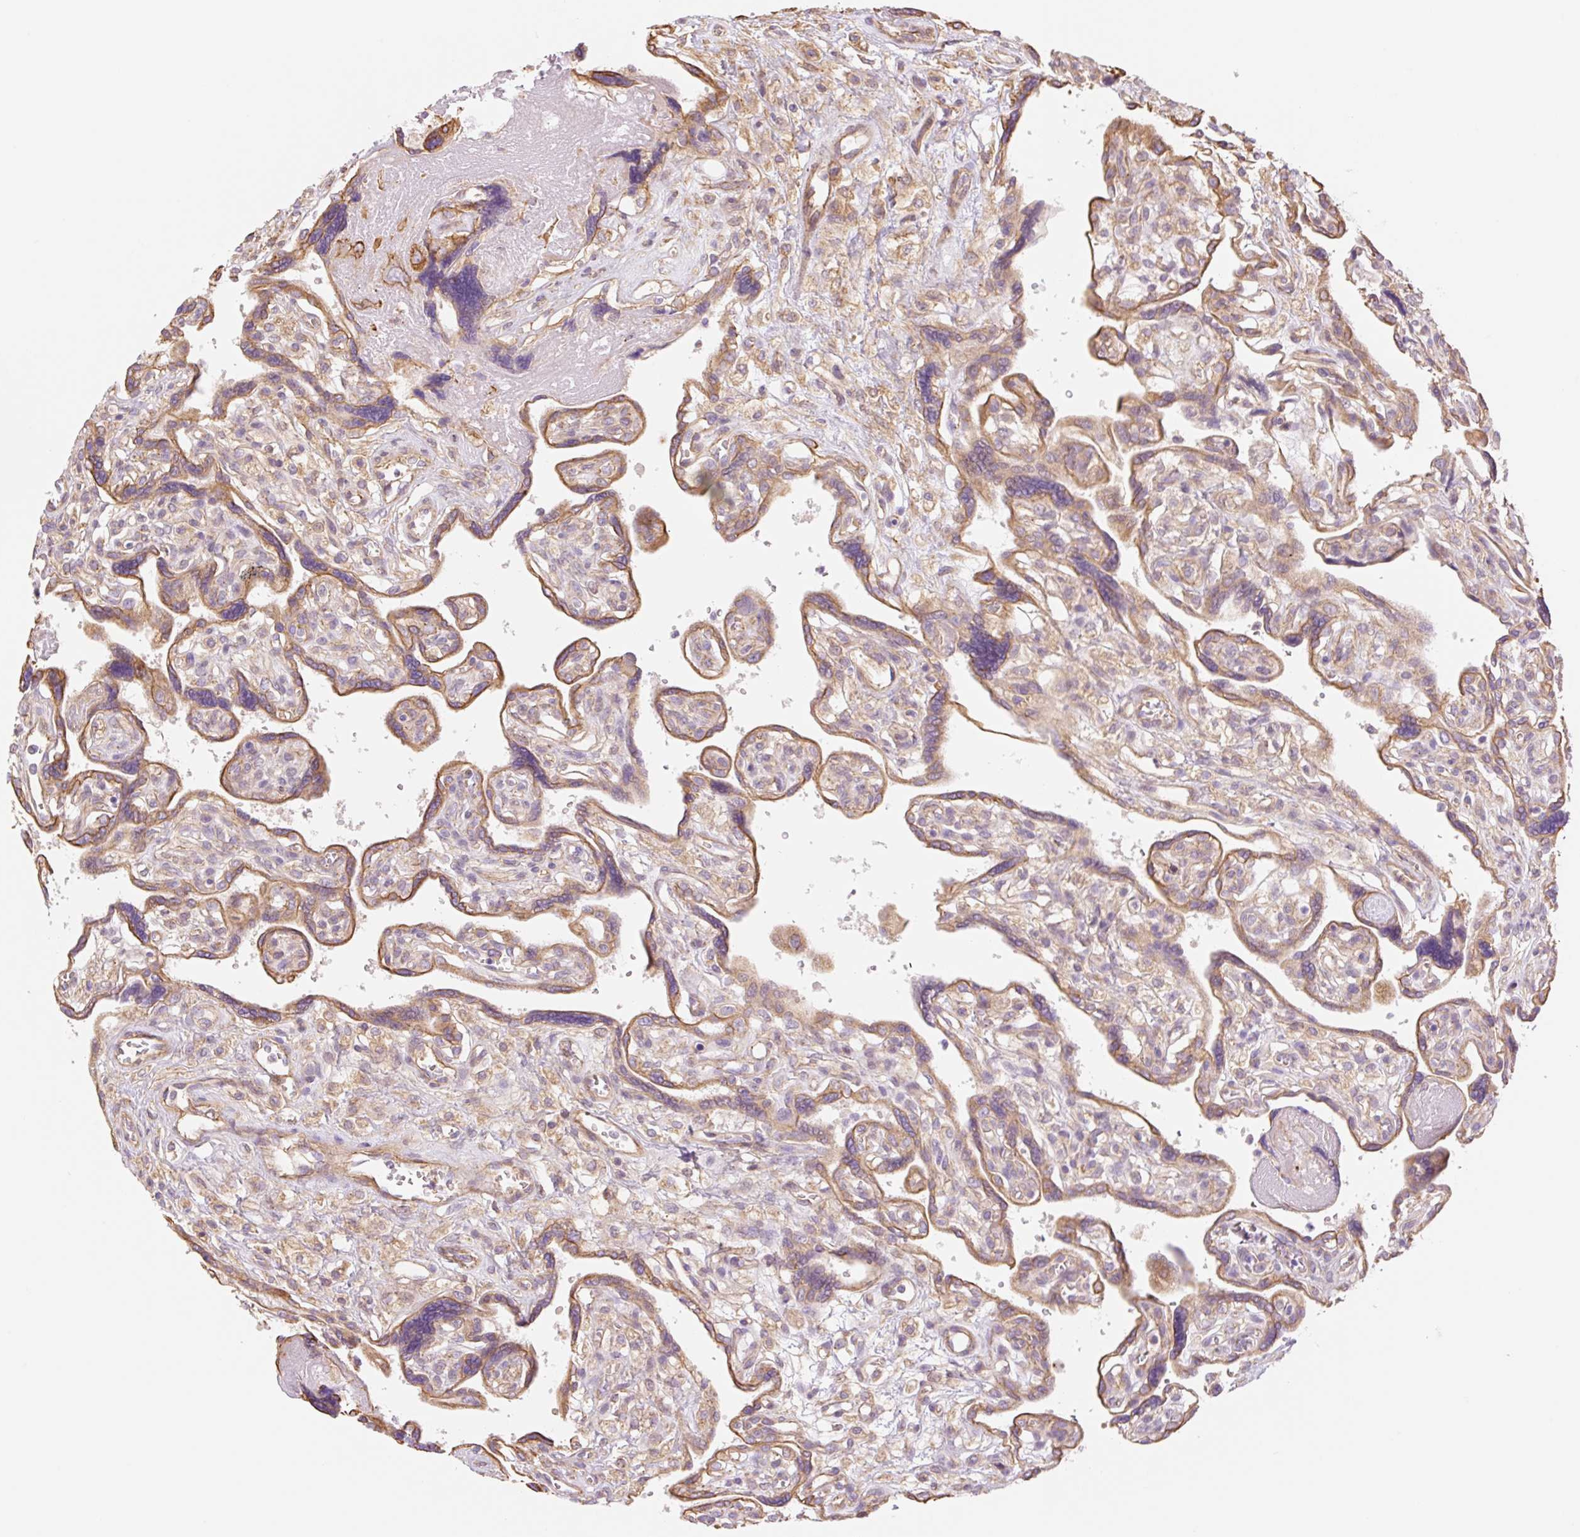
{"staining": {"intensity": "moderate", "quantity": ">75%", "location": "cytoplasmic/membranous"}, "tissue": "placenta", "cell_type": "Trophoblastic cells", "image_type": "normal", "snomed": [{"axis": "morphology", "description": "Normal tissue, NOS"}, {"axis": "topography", "description": "Placenta"}], "caption": "Trophoblastic cells demonstrate medium levels of moderate cytoplasmic/membranous staining in about >75% of cells in benign placenta.", "gene": "NLRP5", "patient": {"sex": "female", "age": 39}}